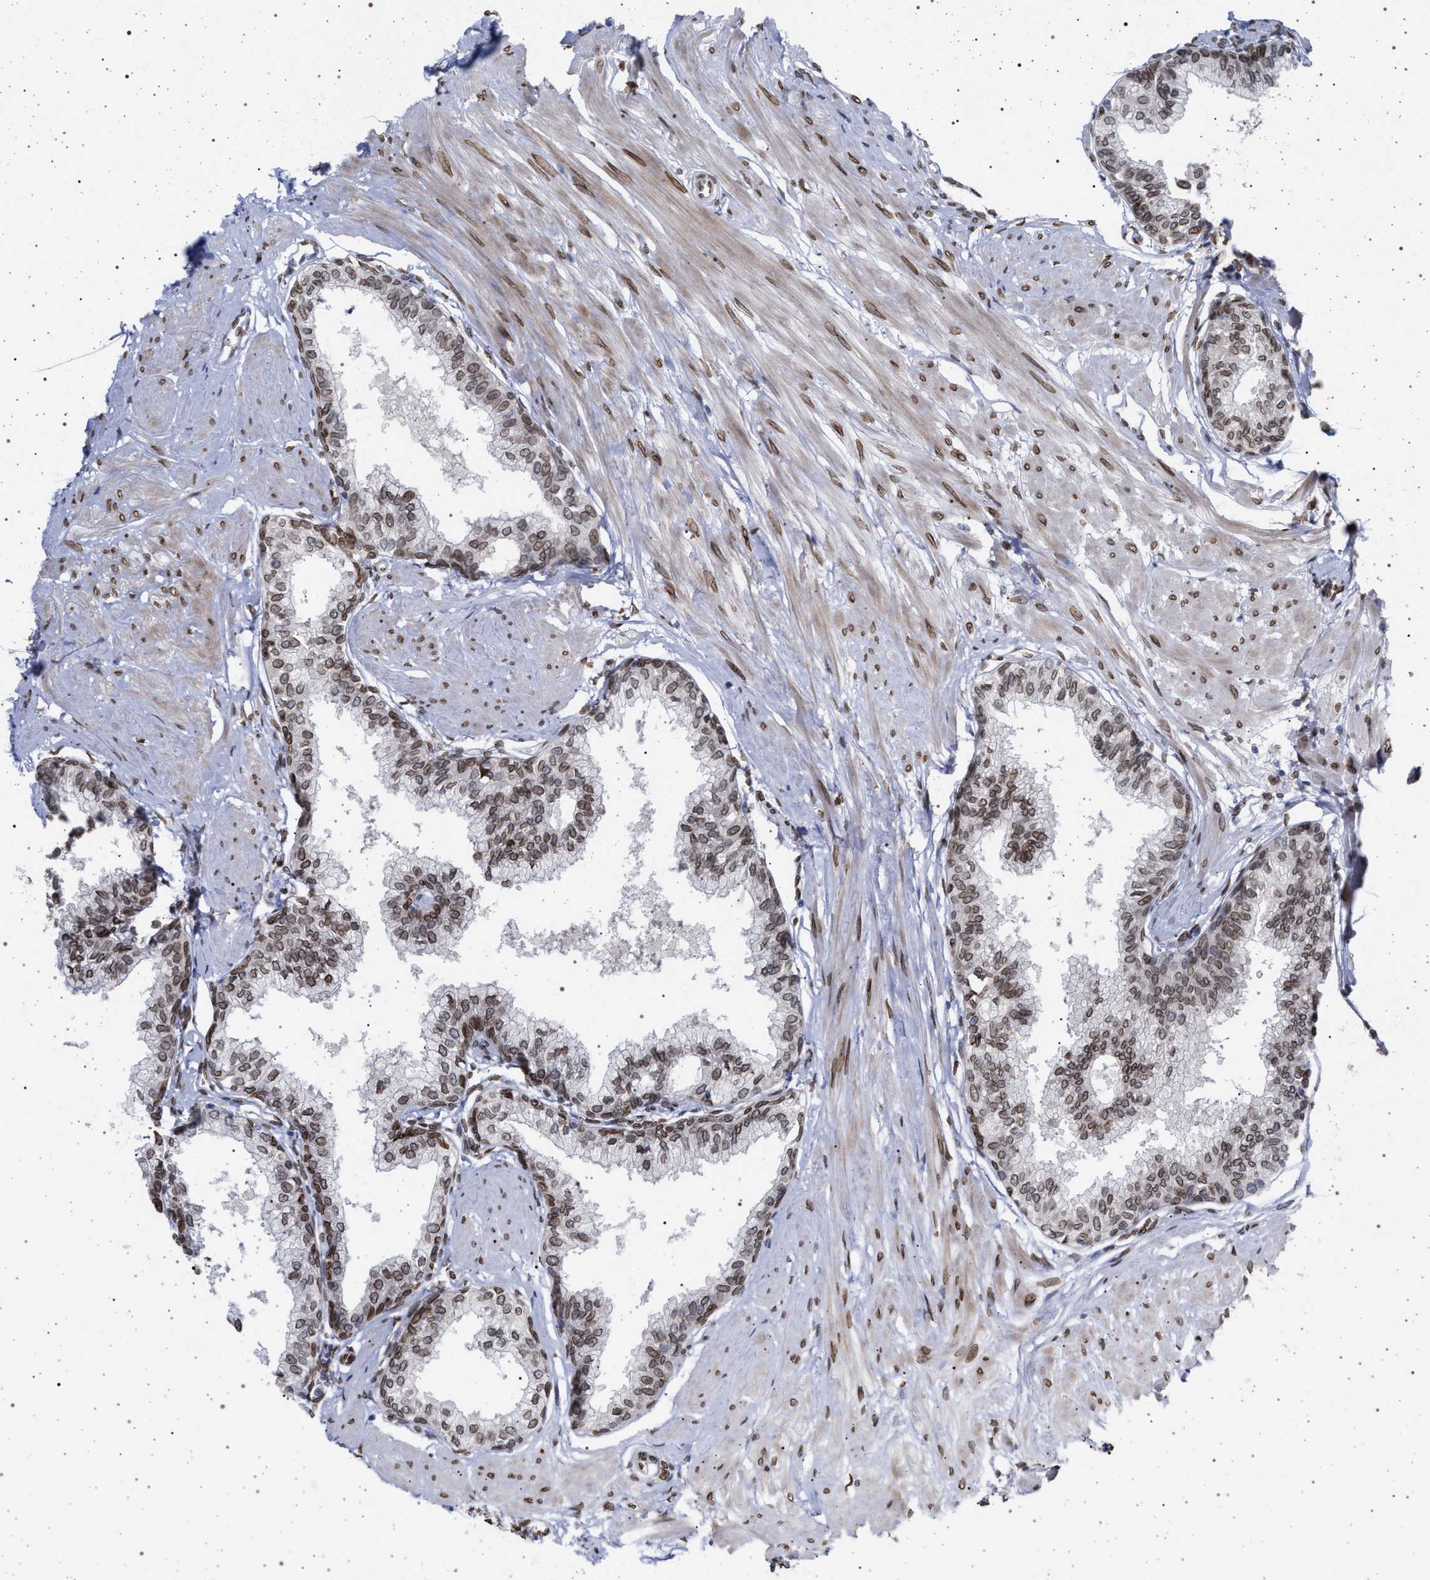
{"staining": {"intensity": "moderate", "quantity": "25%-75%", "location": "nuclear"}, "tissue": "seminal vesicle", "cell_type": "Glandular cells", "image_type": "normal", "snomed": [{"axis": "morphology", "description": "Normal tissue, NOS"}, {"axis": "topography", "description": "Prostate"}, {"axis": "topography", "description": "Seminal veicle"}], "caption": "Immunohistochemical staining of benign human seminal vesicle reveals 25%-75% levels of moderate nuclear protein expression in about 25%-75% of glandular cells. (brown staining indicates protein expression, while blue staining denotes nuclei).", "gene": "ING2", "patient": {"sex": "male", "age": 60}}